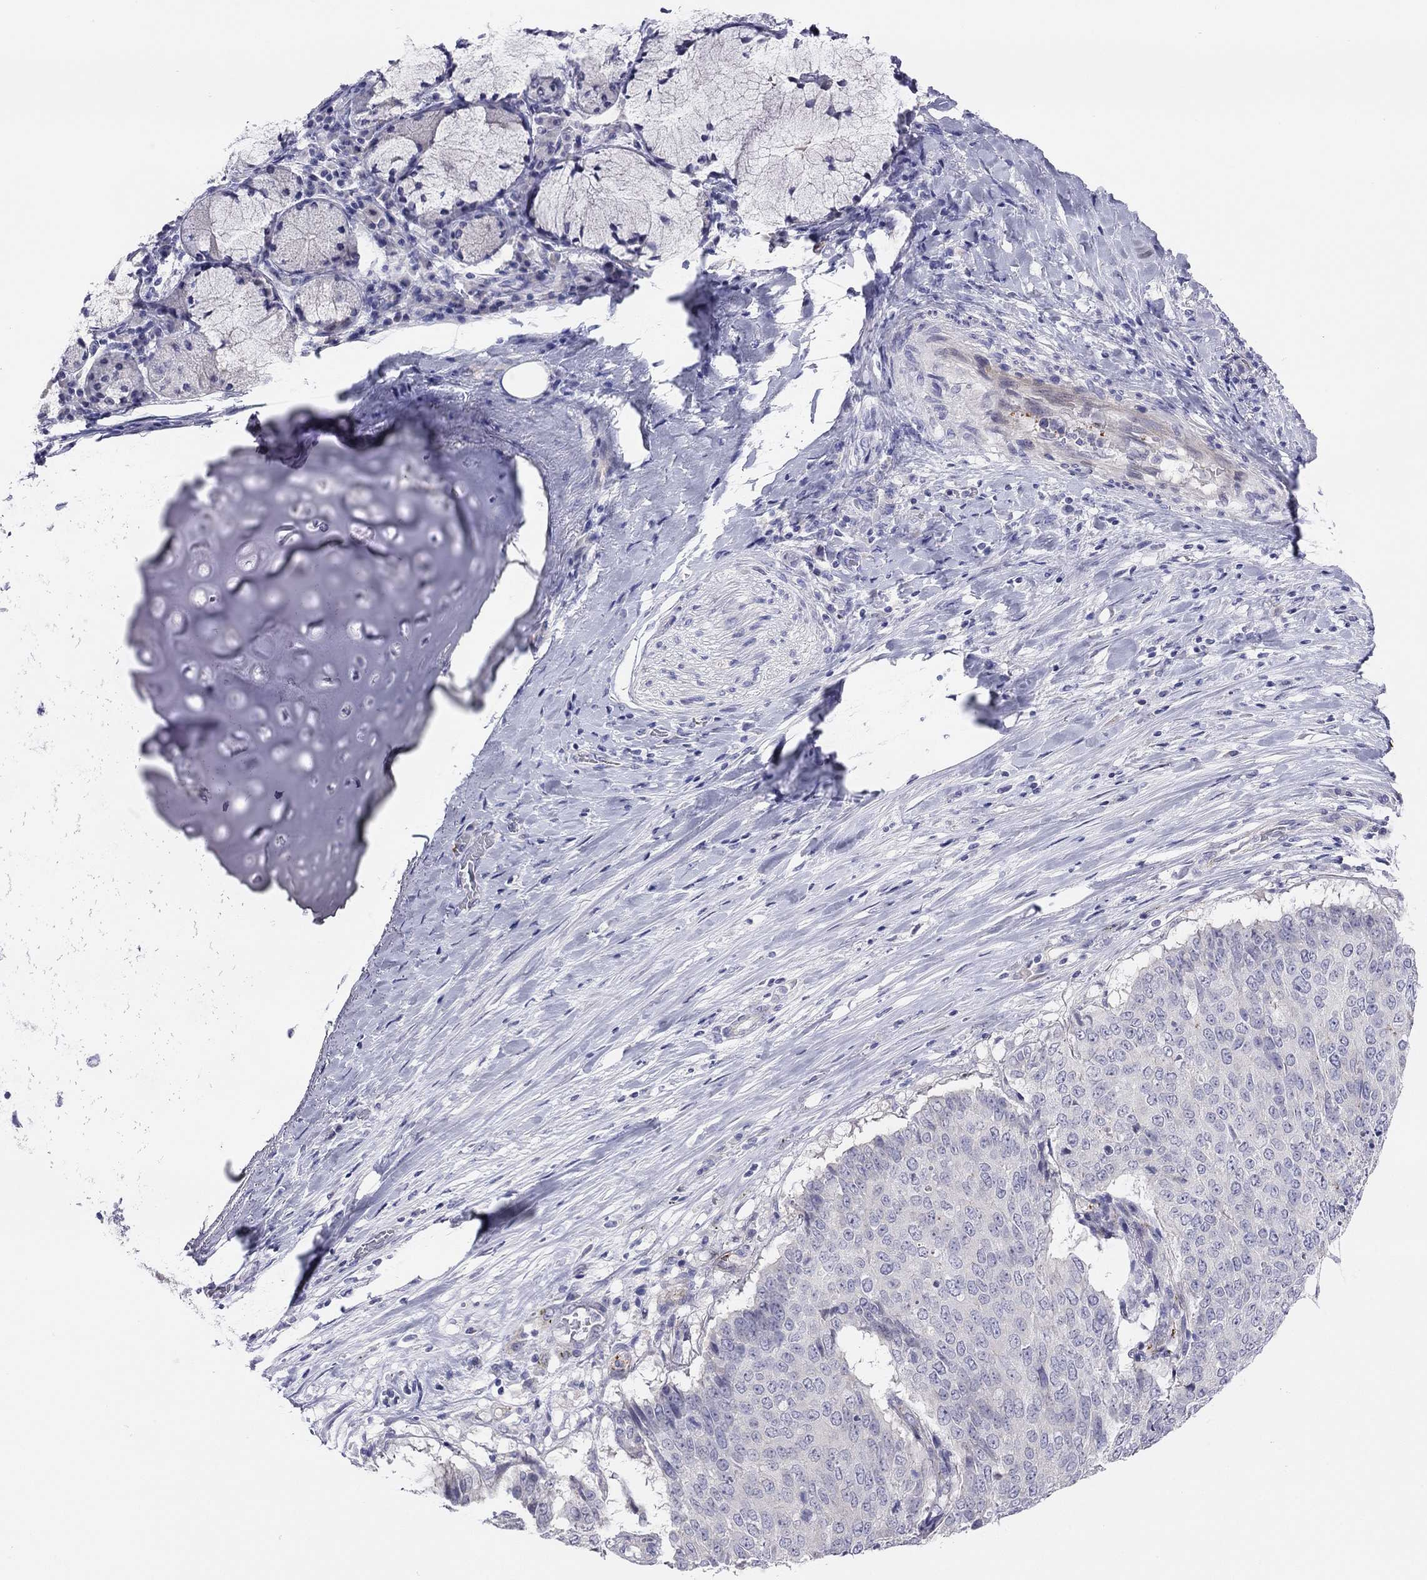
{"staining": {"intensity": "negative", "quantity": "none", "location": "none"}, "tissue": "lung cancer", "cell_type": "Tumor cells", "image_type": "cancer", "snomed": [{"axis": "morphology", "description": "Normal tissue, NOS"}, {"axis": "morphology", "description": "Squamous cell carcinoma, NOS"}, {"axis": "topography", "description": "Bronchus"}, {"axis": "topography", "description": "Lung"}], "caption": "DAB (3,3'-diaminobenzidine) immunohistochemical staining of human lung squamous cell carcinoma exhibits no significant expression in tumor cells. Nuclei are stained in blue.", "gene": "MGAT4C", "patient": {"sex": "male", "age": 64}}